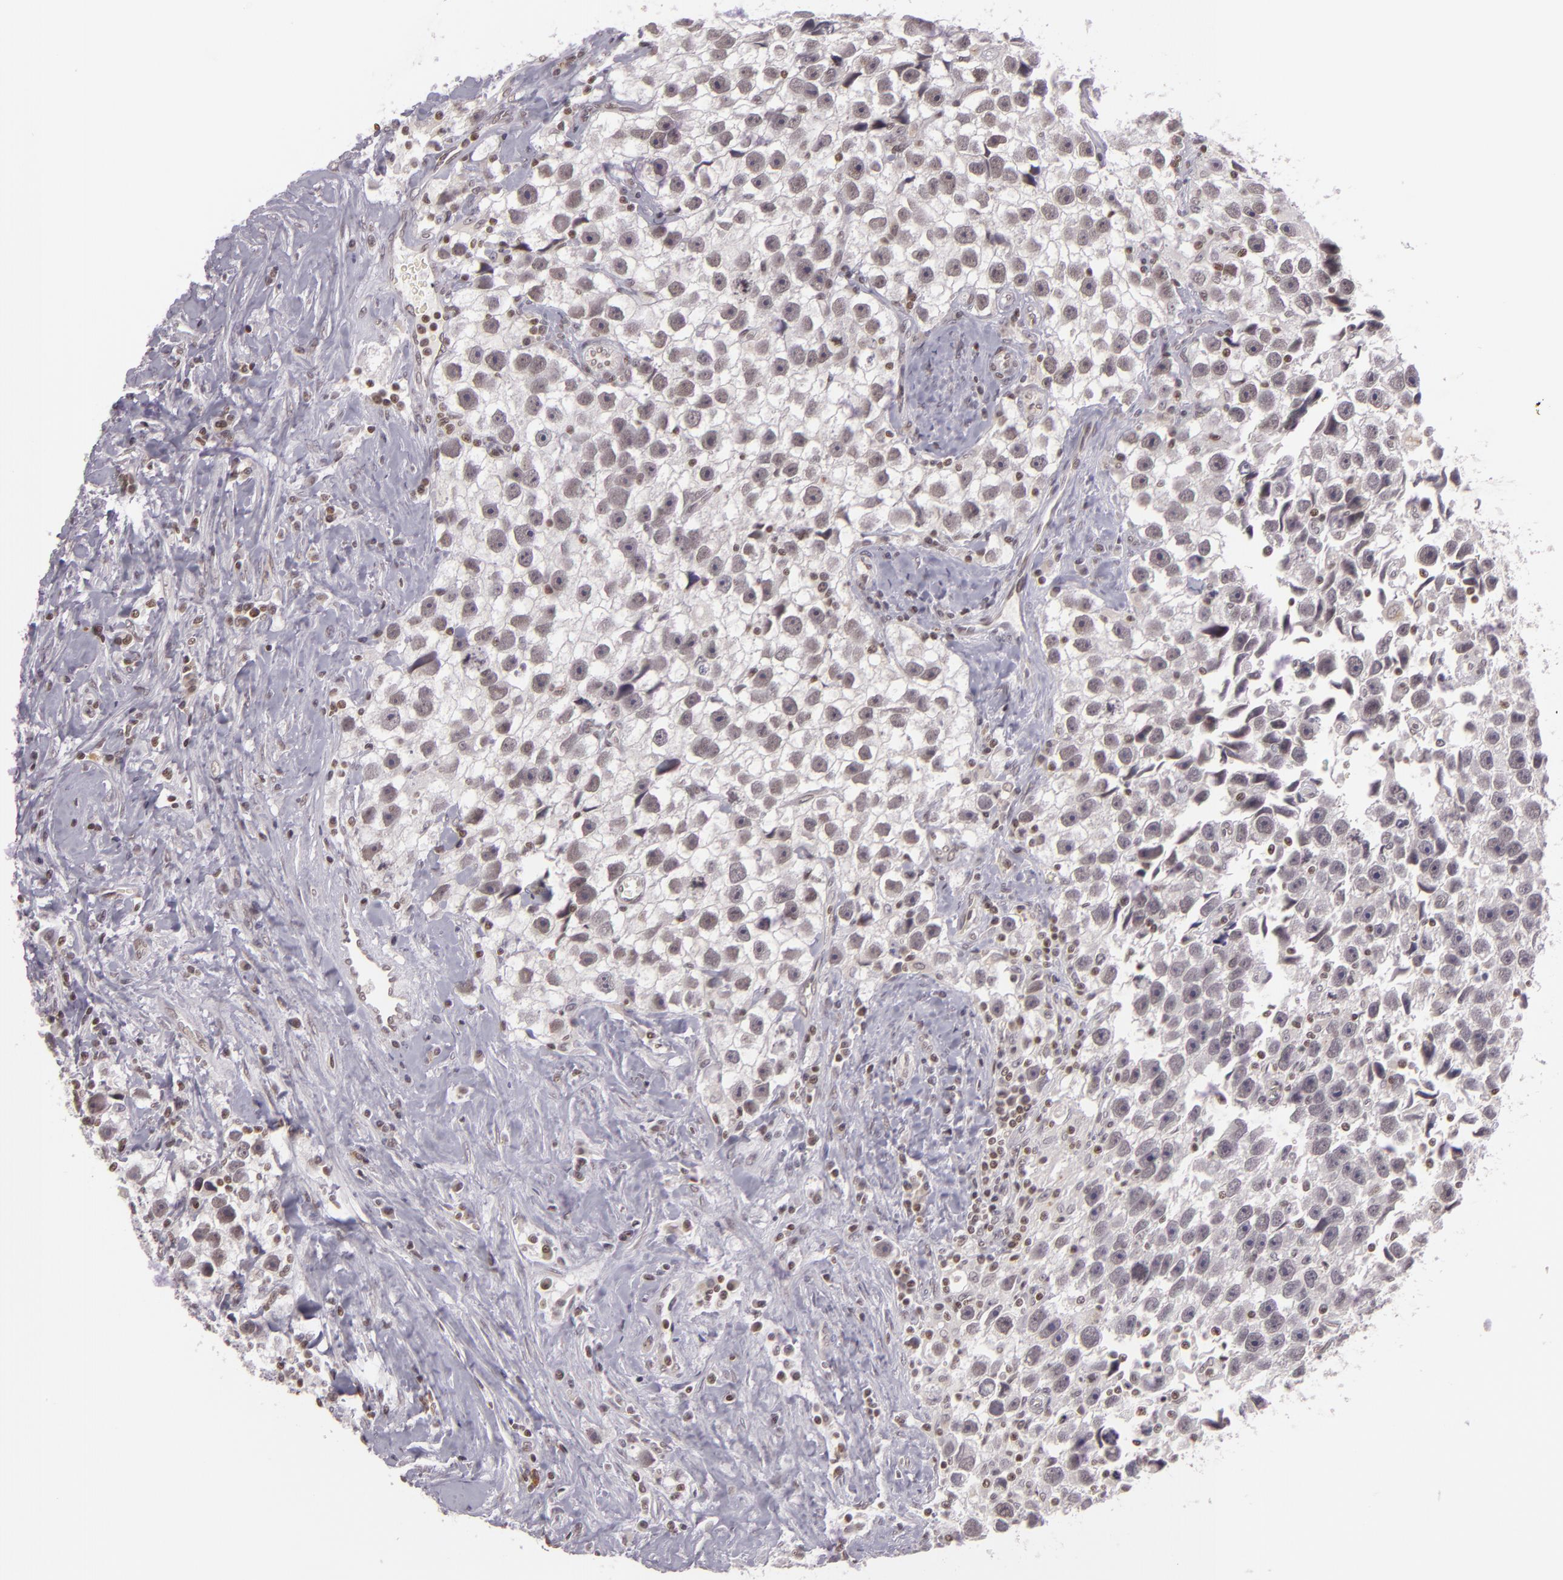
{"staining": {"intensity": "weak", "quantity": ">75%", "location": "nuclear"}, "tissue": "testis cancer", "cell_type": "Tumor cells", "image_type": "cancer", "snomed": [{"axis": "morphology", "description": "Seminoma, NOS"}, {"axis": "topography", "description": "Testis"}], "caption": "Immunohistochemistry (IHC) micrograph of testis seminoma stained for a protein (brown), which demonstrates low levels of weak nuclear expression in about >75% of tumor cells.", "gene": "ZFX", "patient": {"sex": "male", "age": 43}}